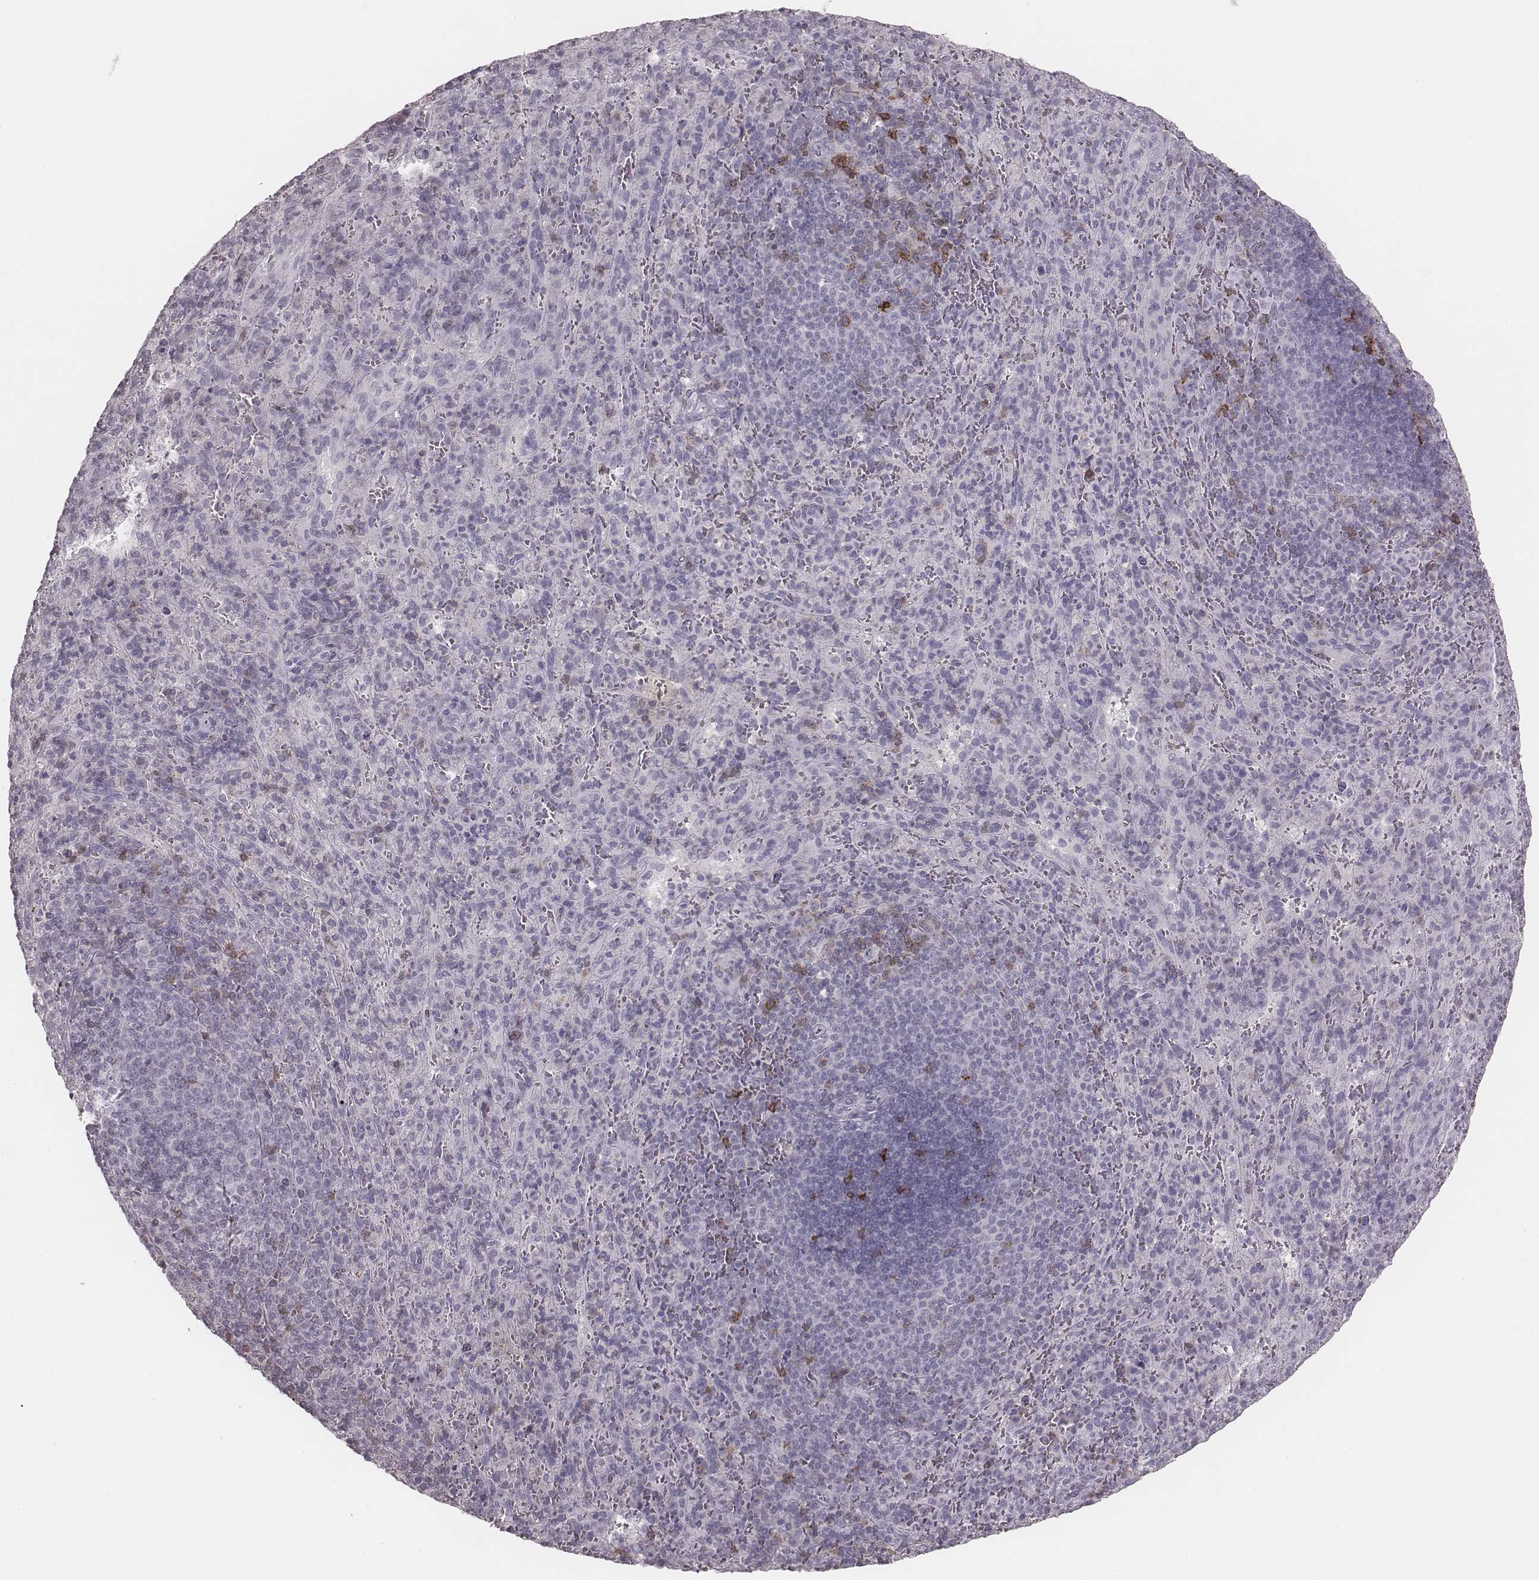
{"staining": {"intensity": "negative", "quantity": "none", "location": "none"}, "tissue": "spleen", "cell_type": "Cells in red pulp", "image_type": "normal", "snomed": [{"axis": "morphology", "description": "Normal tissue, NOS"}, {"axis": "topography", "description": "Spleen"}], "caption": "IHC of benign human spleen shows no staining in cells in red pulp.", "gene": "PDCD1", "patient": {"sex": "male", "age": 57}}